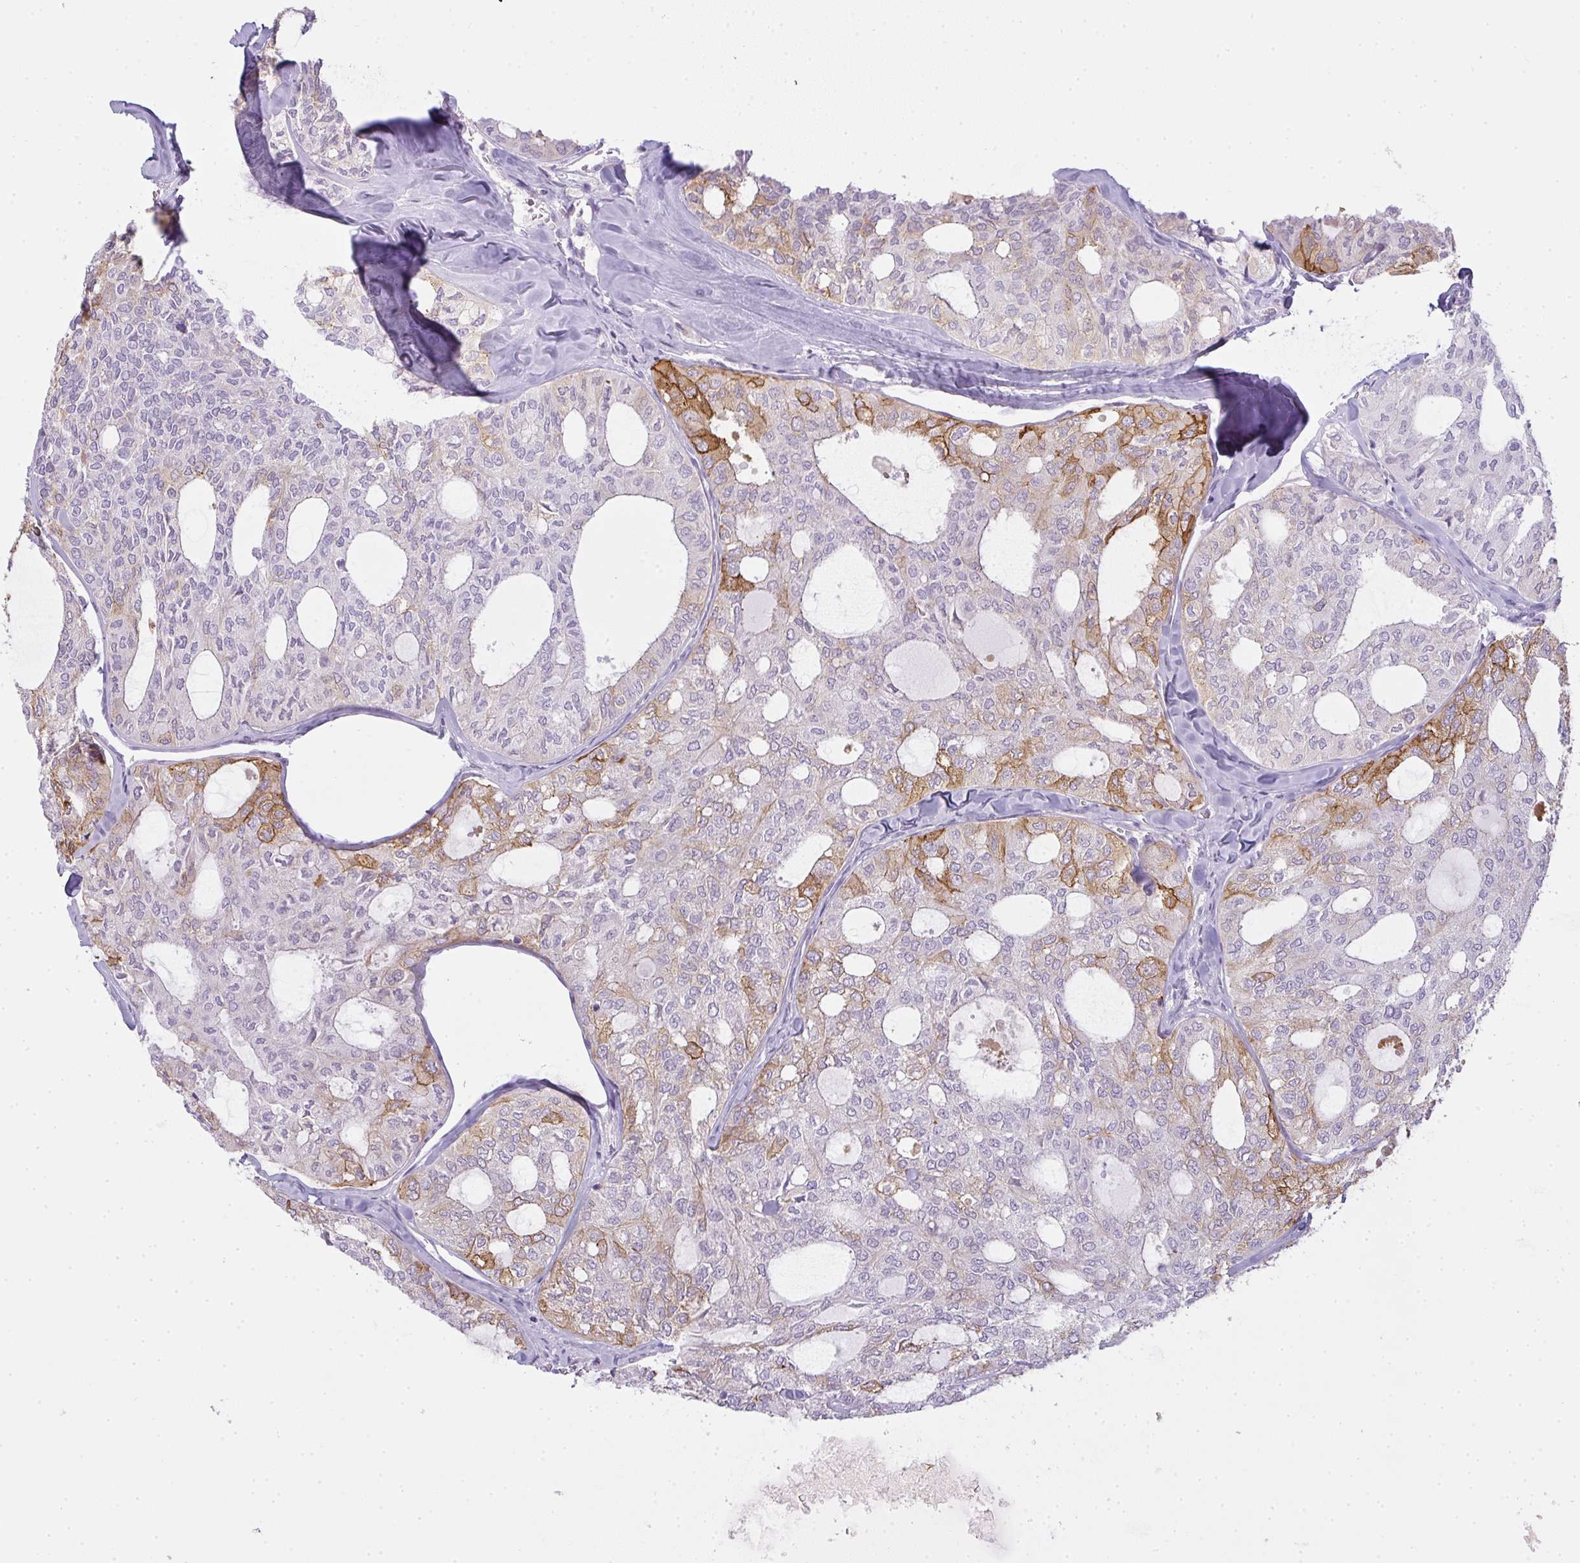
{"staining": {"intensity": "strong", "quantity": "25%-75%", "location": "cytoplasmic/membranous"}, "tissue": "thyroid cancer", "cell_type": "Tumor cells", "image_type": "cancer", "snomed": [{"axis": "morphology", "description": "Follicular adenoma carcinoma, NOS"}, {"axis": "topography", "description": "Thyroid gland"}], "caption": "Thyroid cancer tissue demonstrates strong cytoplasmic/membranous staining in about 25%-75% of tumor cells, visualized by immunohistochemistry.", "gene": "SIRPB2", "patient": {"sex": "male", "age": 75}}